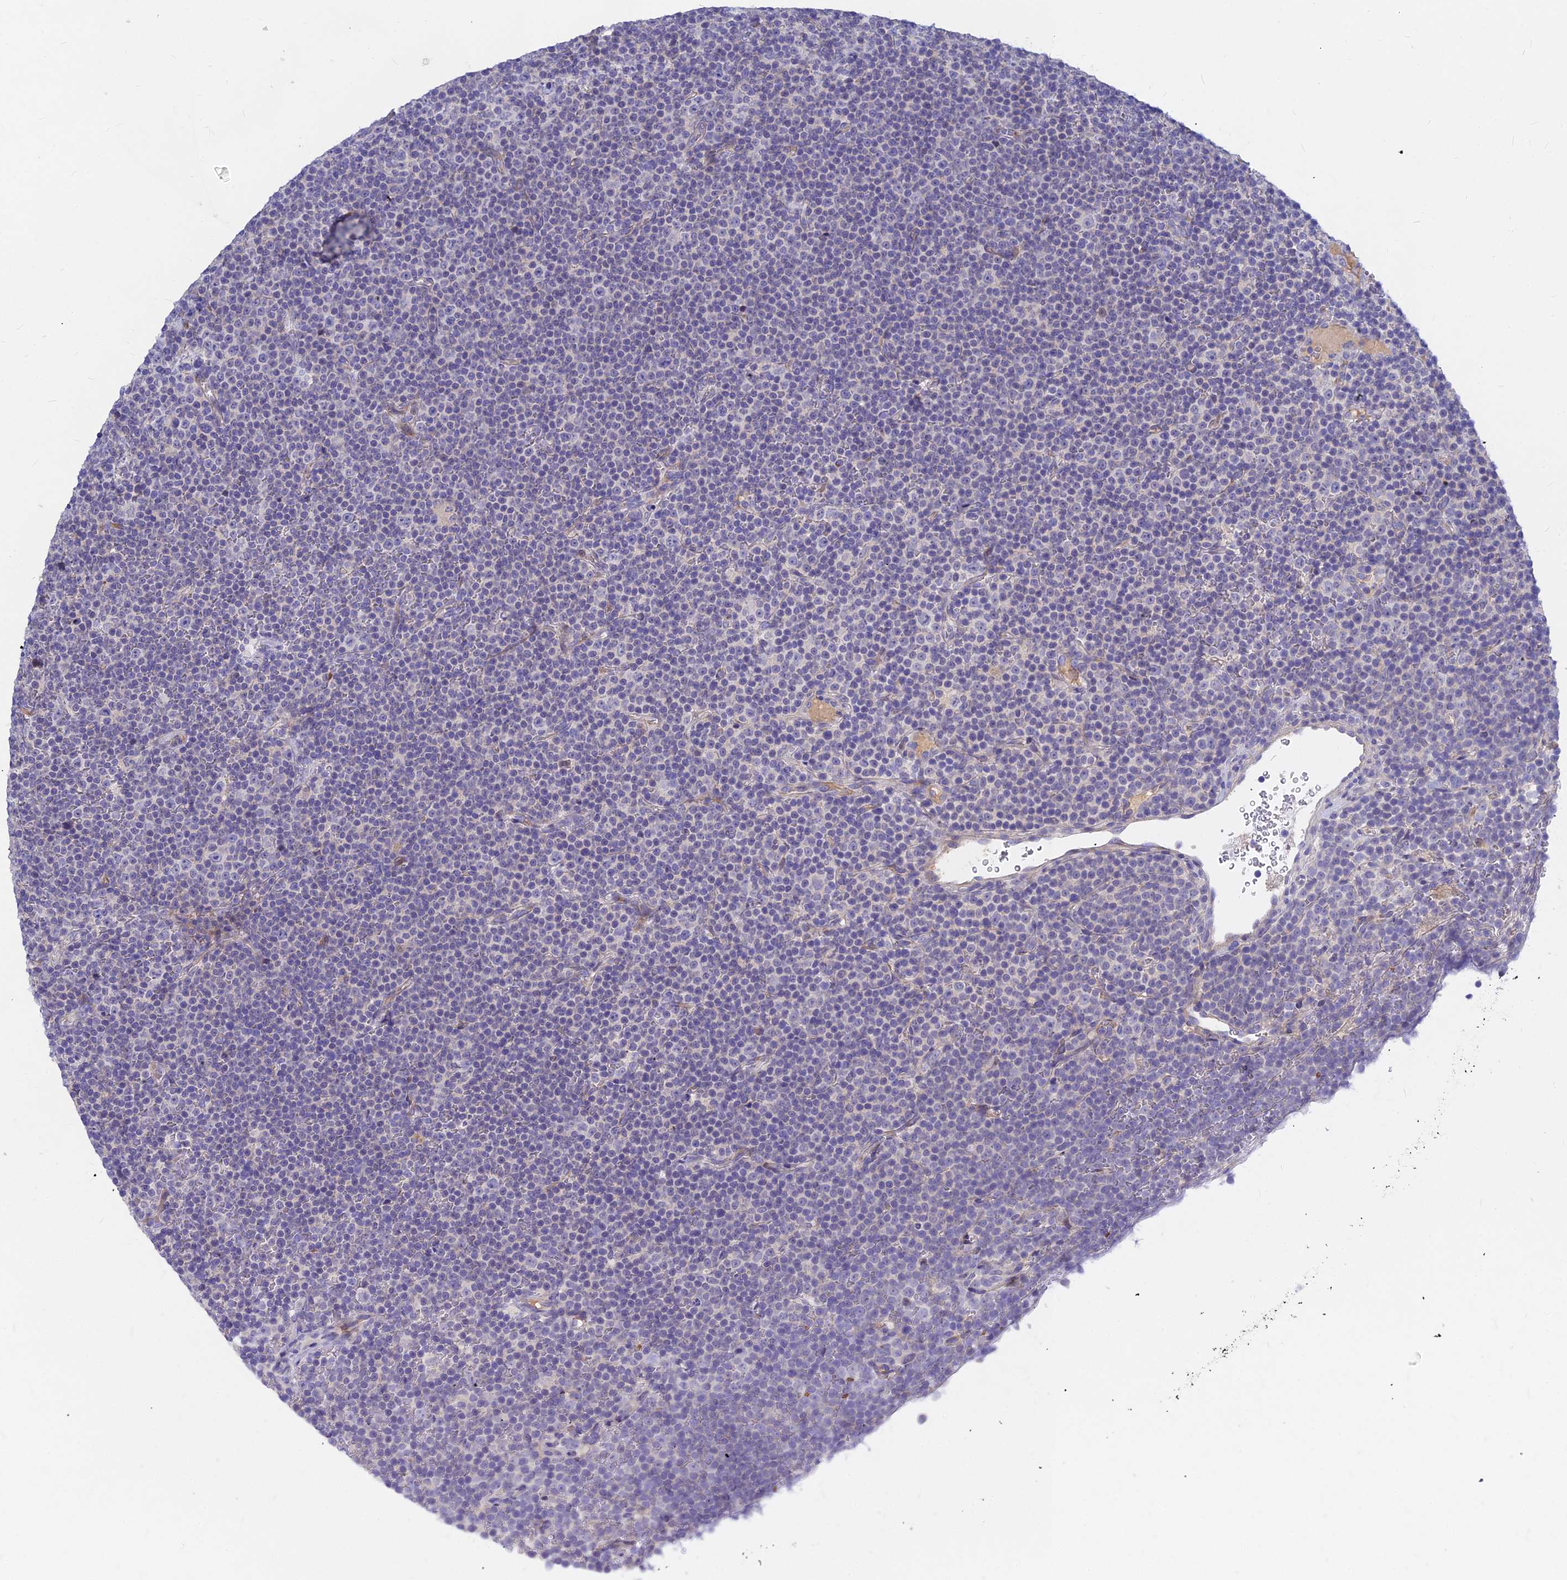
{"staining": {"intensity": "negative", "quantity": "none", "location": "none"}, "tissue": "lymphoma", "cell_type": "Tumor cells", "image_type": "cancer", "snomed": [{"axis": "morphology", "description": "Malignant lymphoma, non-Hodgkin's type, Low grade"}, {"axis": "topography", "description": "Lymph node"}], "caption": "Low-grade malignant lymphoma, non-Hodgkin's type was stained to show a protein in brown. There is no significant positivity in tumor cells. The staining was performed using DAB to visualize the protein expression in brown, while the nuclei were stained in blue with hematoxylin (Magnification: 20x).", "gene": "DMRTA1", "patient": {"sex": "female", "age": 67}}